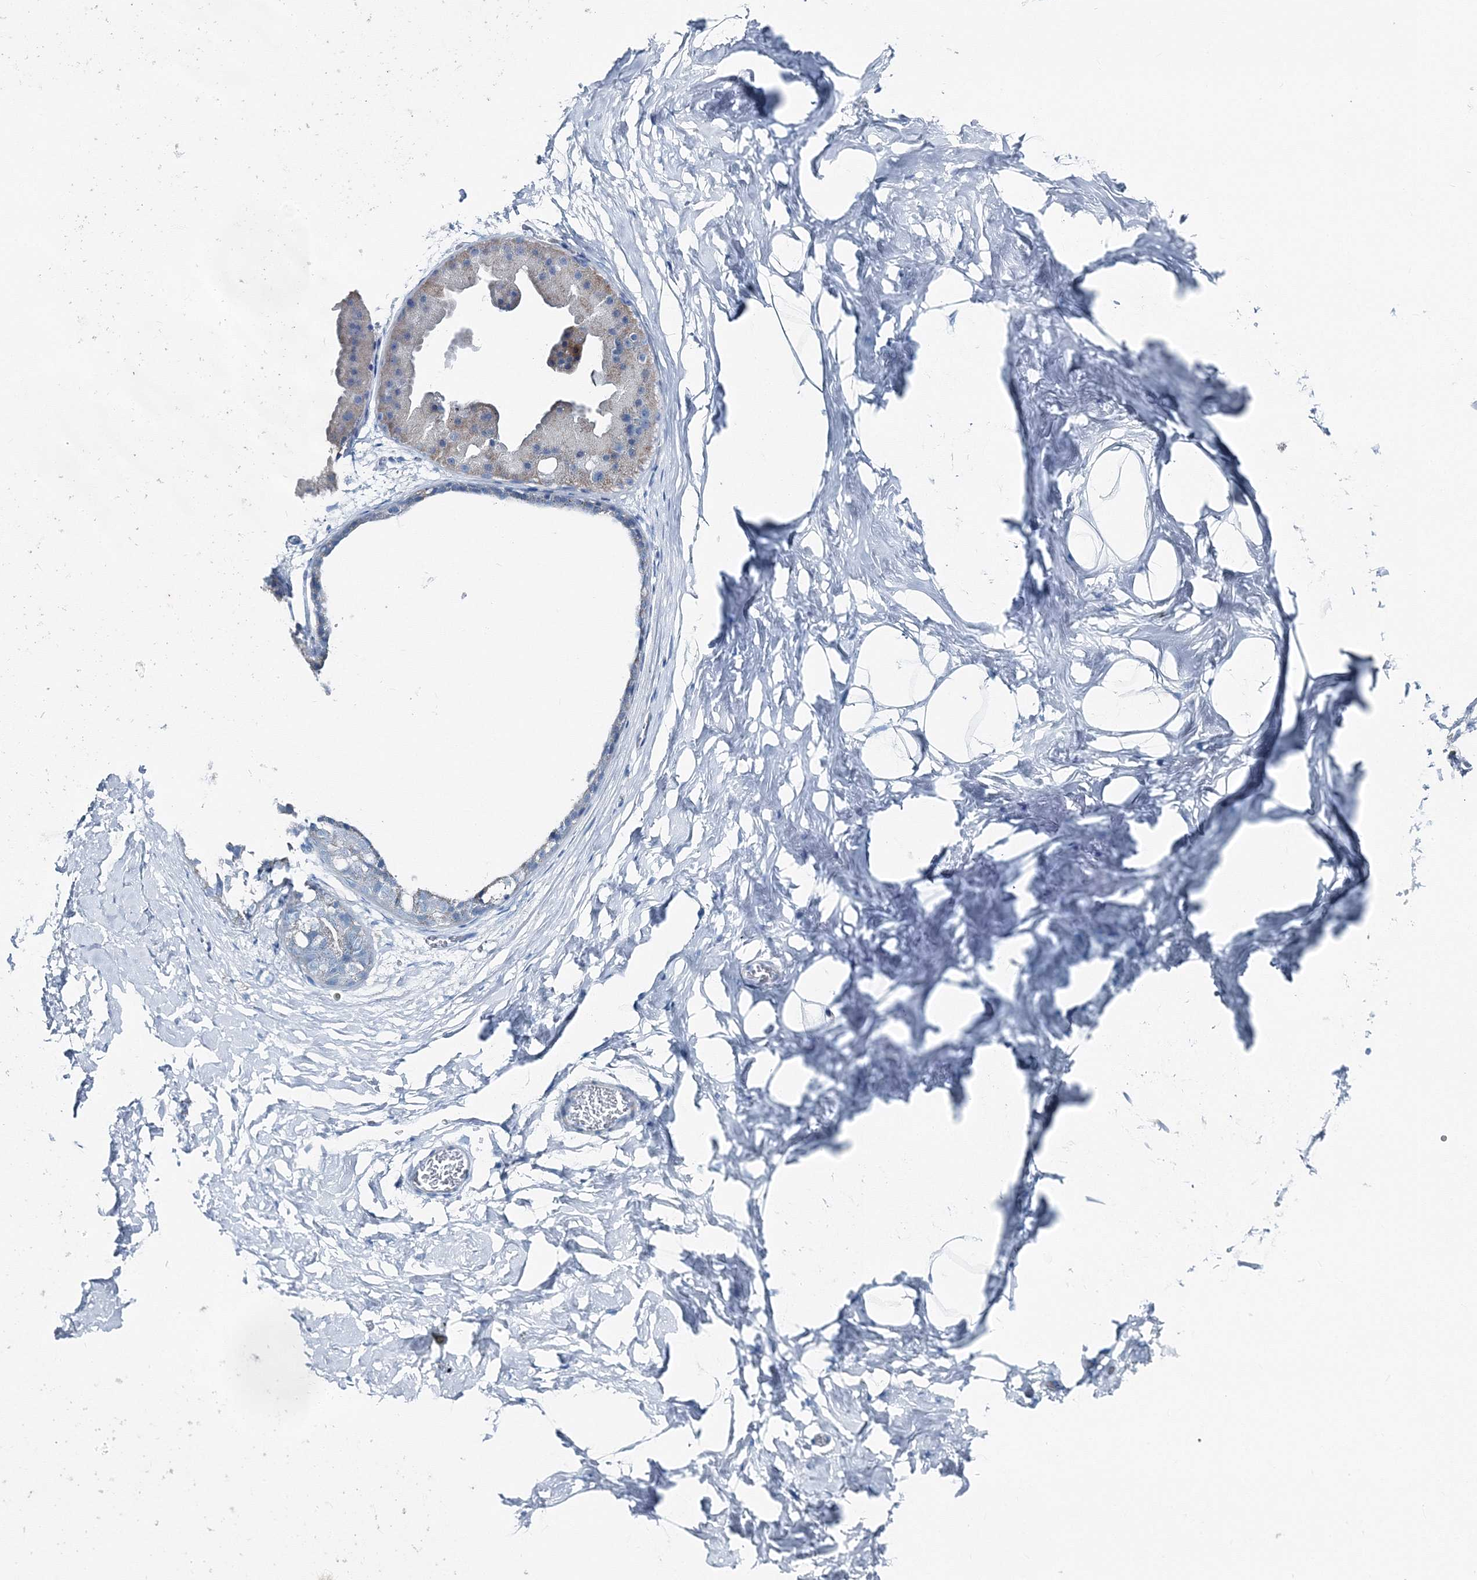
{"staining": {"intensity": "negative", "quantity": "none", "location": "none"}, "tissue": "adipose tissue", "cell_type": "Adipocytes", "image_type": "normal", "snomed": [{"axis": "morphology", "description": "Normal tissue, NOS"}, {"axis": "morphology", "description": "Fibrosis, NOS"}, {"axis": "topography", "description": "Breast"}, {"axis": "topography", "description": "Adipose tissue"}], "caption": "DAB immunohistochemical staining of normal adipose tissue exhibits no significant positivity in adipocytes. The staining is performed using DAB (3,3'-diaminobenzidine) brown chromogen with nuclei counter-stained in using hematoxylin.", "gene": "GABARAPL2", "patient": {"sex": "female", "age": 39}}